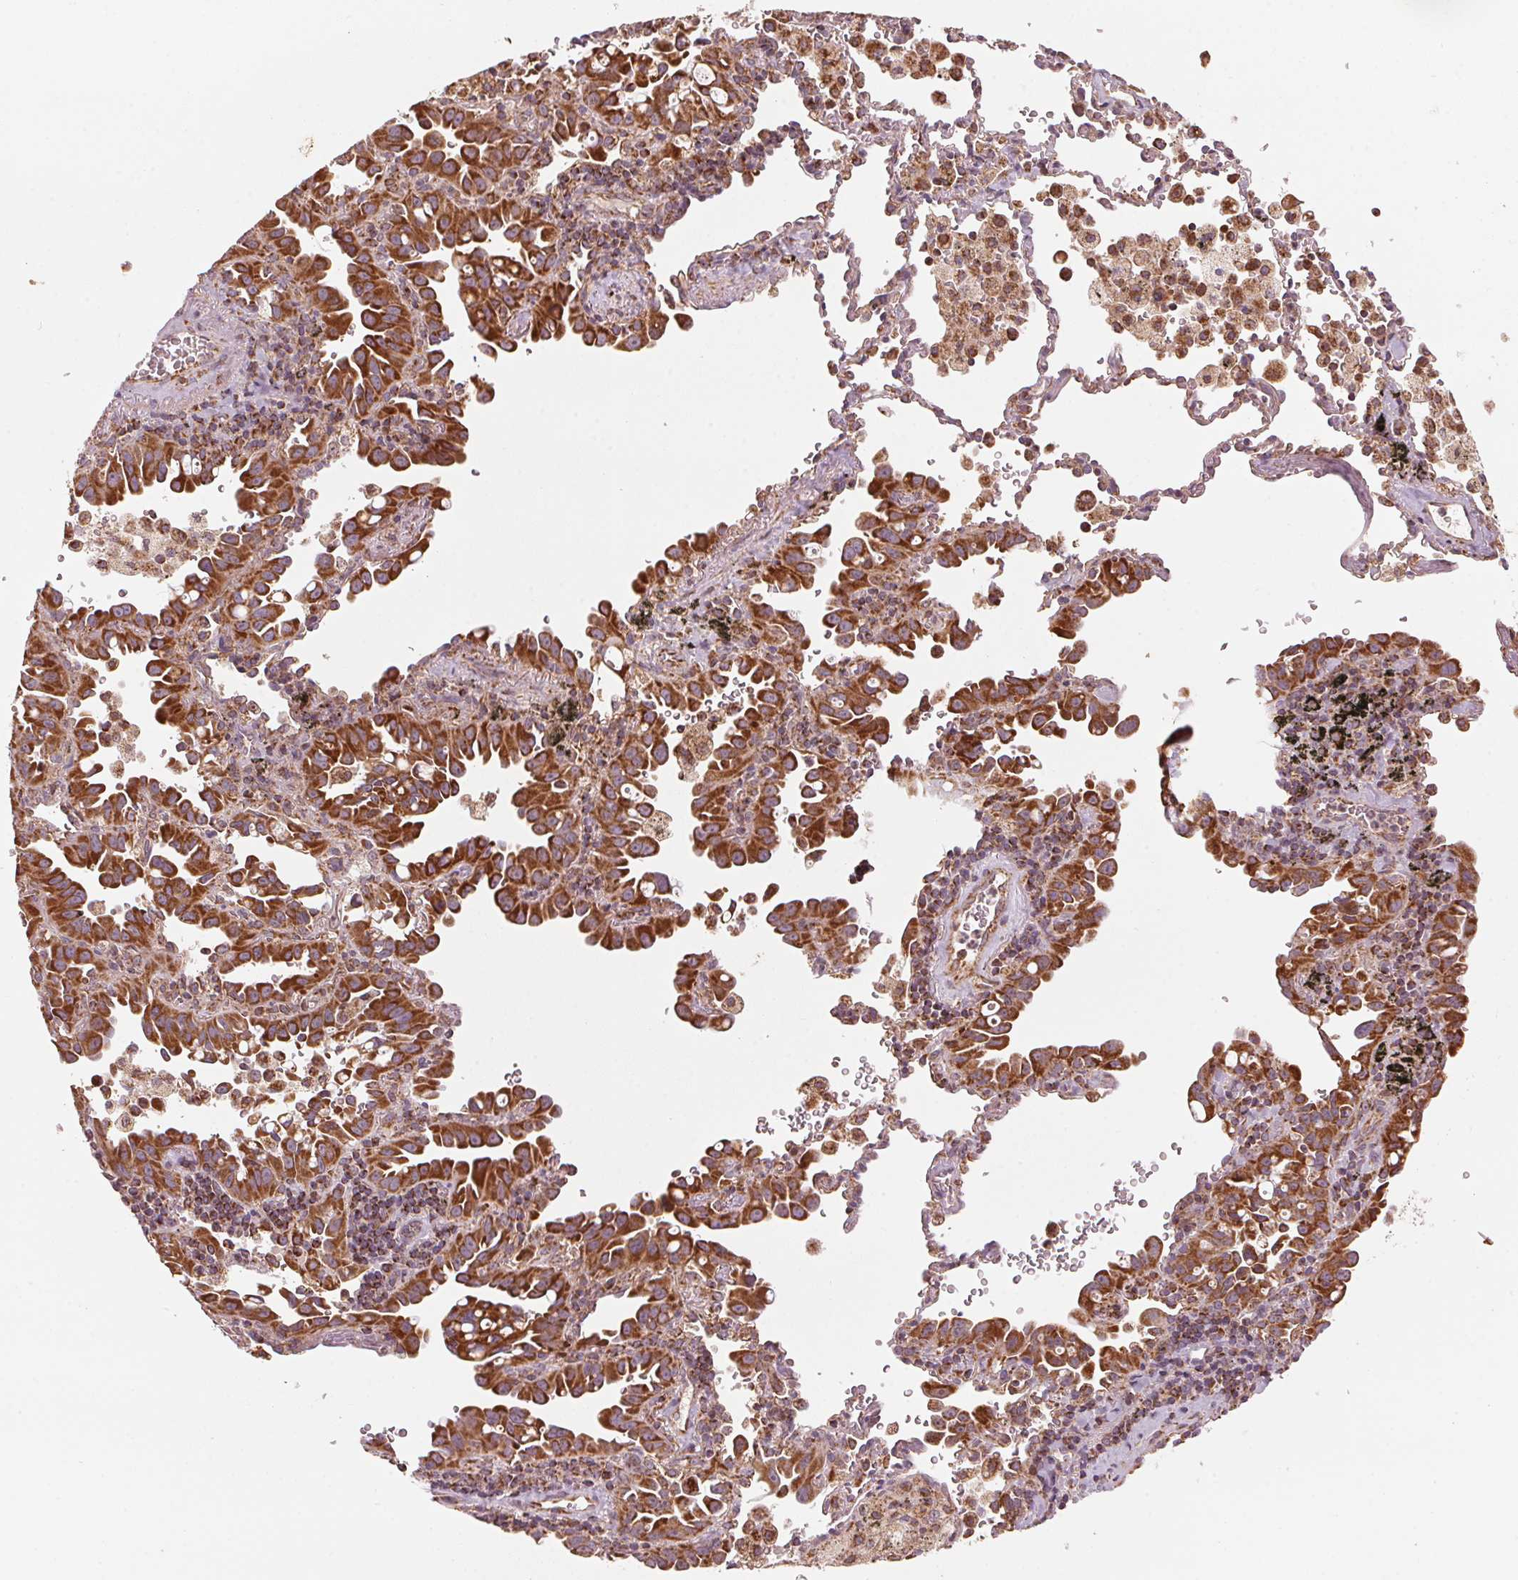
{"staining": {"intensity": "strong", "quantity": ">75%", "location": "cytoplasmic/membranous"}, "tissue": "lung cancer", "cell_type": "Tumor cells", "image_type": "cancer", "snomed": [{"axis": "morphology", "description": "Adenocarcinoma, NOS"}, {"axis": "topography", "description": "Lung"}], "caption": "Approximately >75% of tumor cells in adenocarcinoma (lung) demonstrate strong cytoplasmic/membranous protein positivity as visualized by brown immunohistochemical staining.", "gene": "TOMM70", "patient": {"sex": "male", "age": 68}}